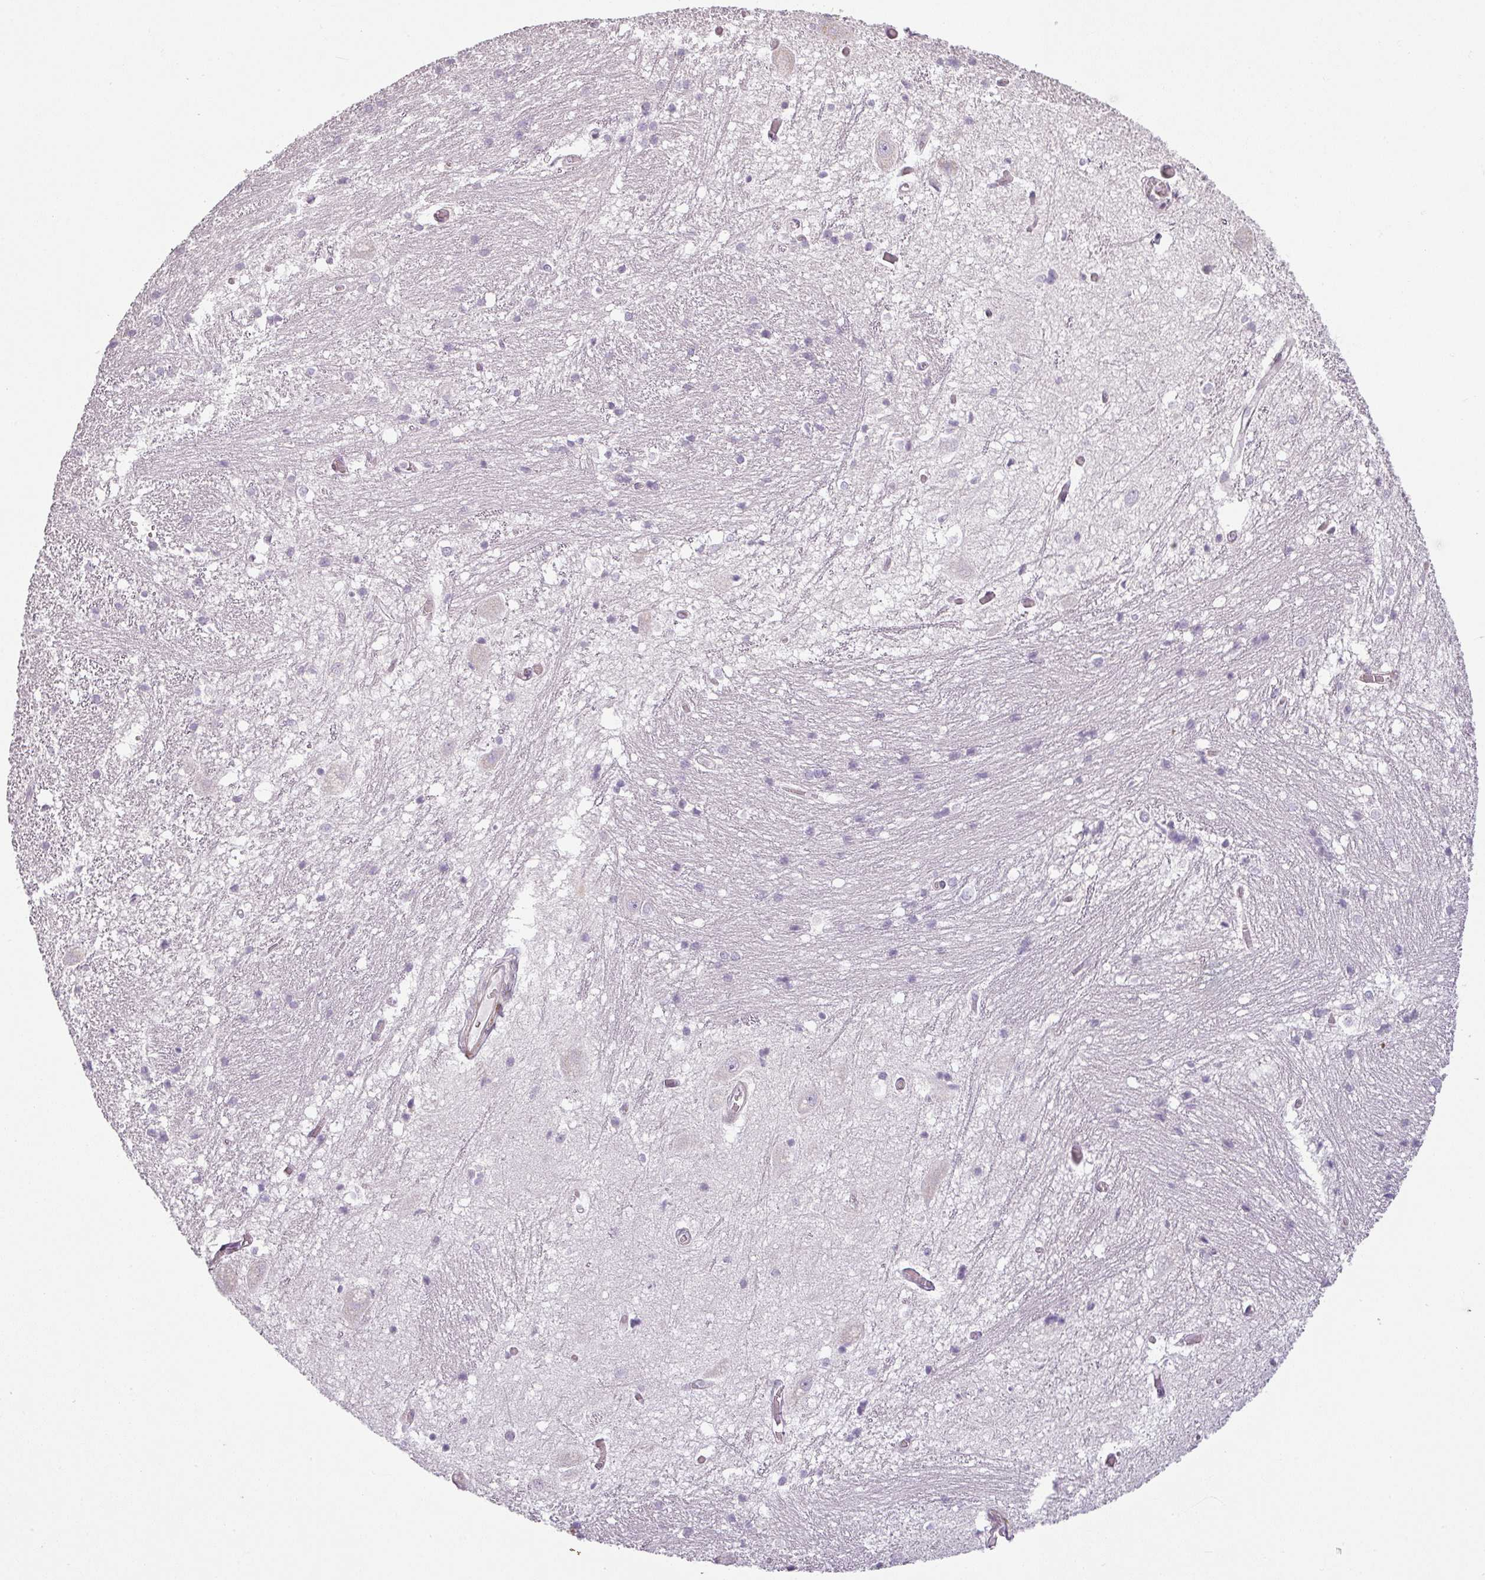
{"staining": {"intensity": "negative", "quantity": "none", "location": "none"}, "tissue": "caudate", "cell_type": "Glial cells", "image_type": "normal", "snomed": [{"axis": "morphology", "description": "Normal tissue, NOS"}, {"axis": "topography", "description": "Lateral ventricle wall"}], "caption": "Protein analysis of unremarkable caudate demonstrates no significant staining in glial cells.", "gene": "CCDC144A", "patient": {"sex": "male", "age": 37}}